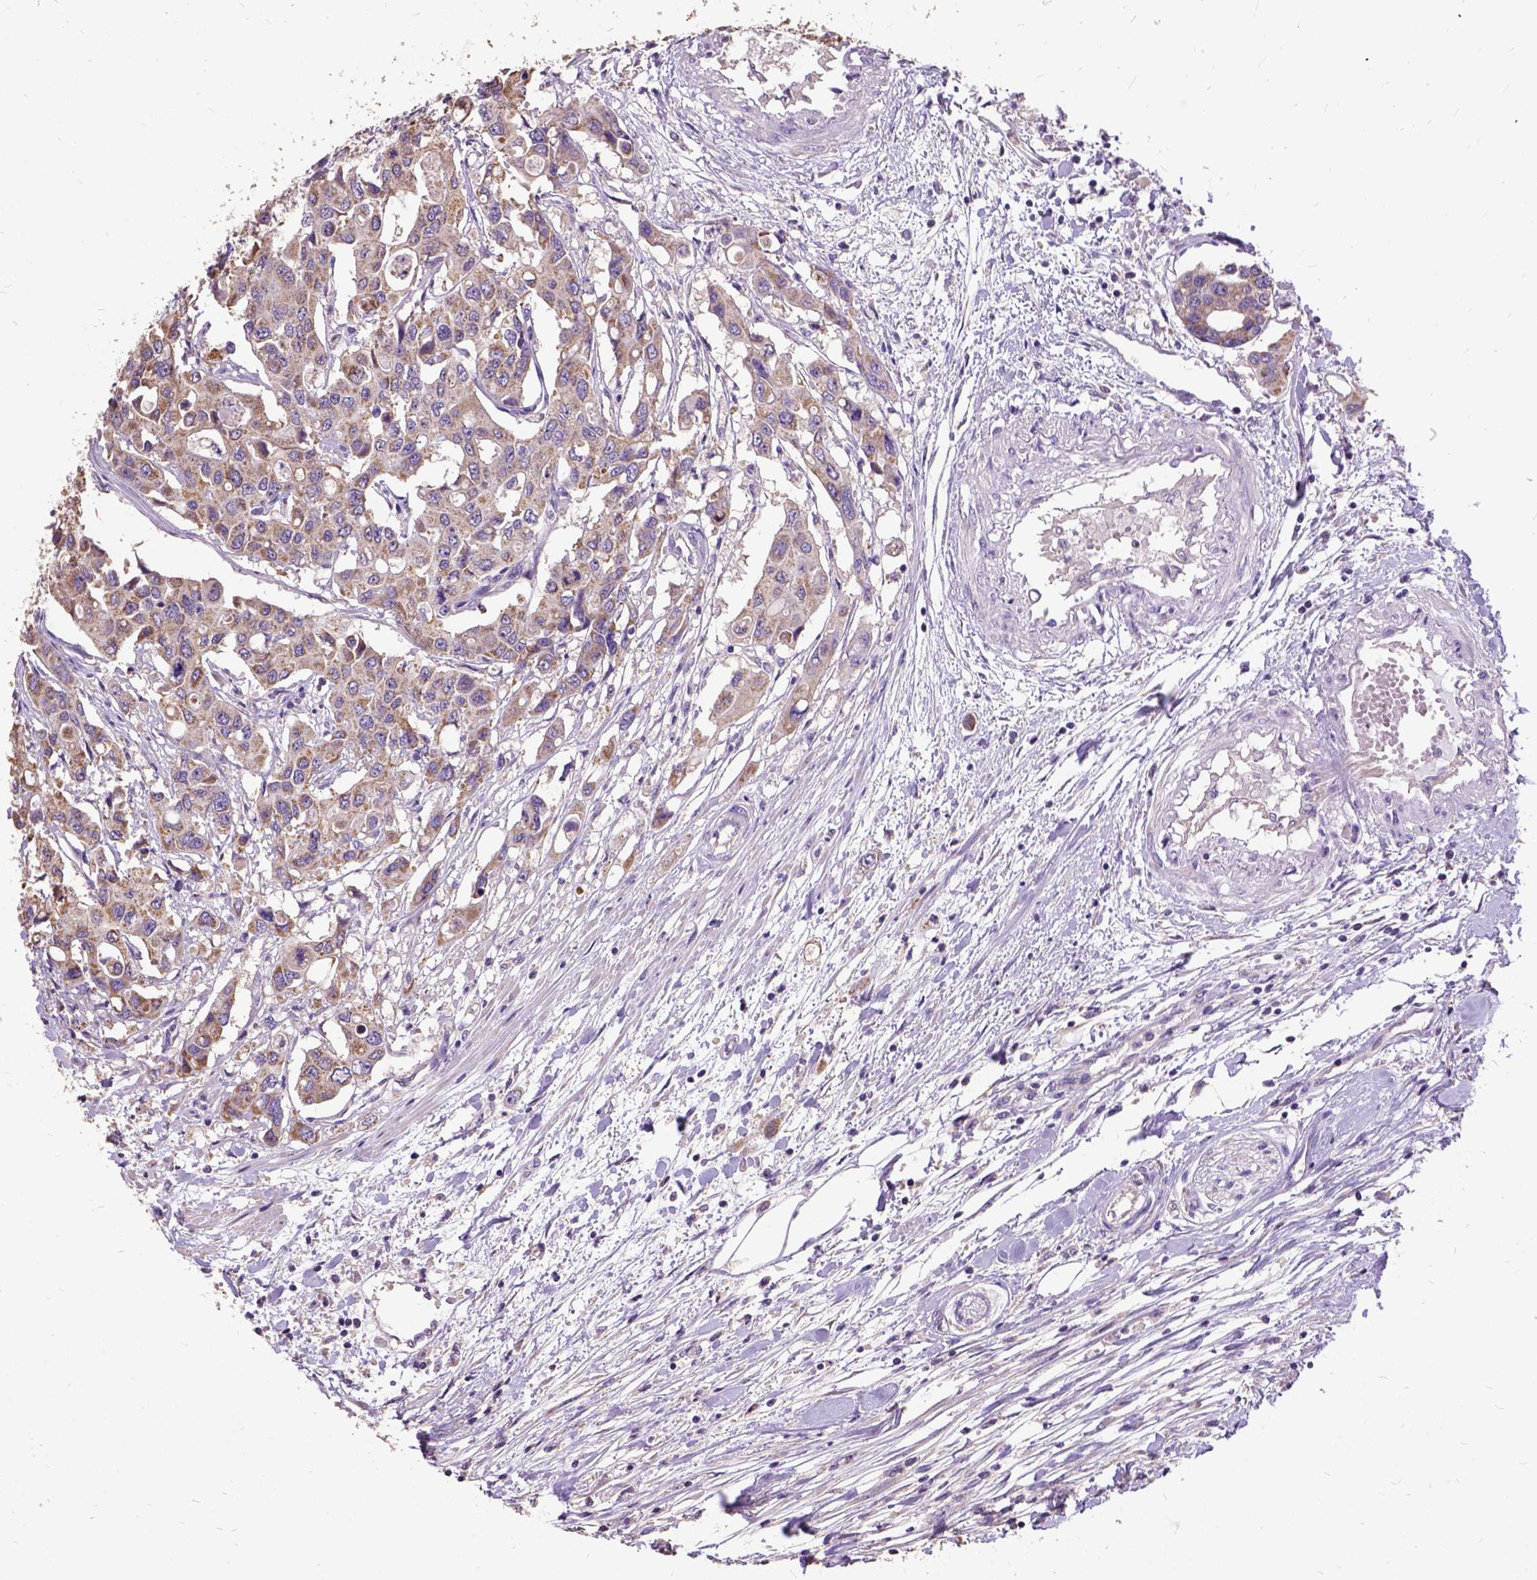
{"staining": {"intensity": "moderate", "quantity": ">75%", "location": "cytoplasmic/membranous"}, "tissue": "colorectal cancer", "cell_type": "Tumor cells", "image_type": "cancer", "snomed": [{"axis": "morphology", "description": "Adenocarcinoma, NOS"}, {"axis": "topography", "description": "Colon"}], "caption": "A photomicrograph of human colorectal adenocarcinoma stained for a protein displays moderate cytoplasmic/membranous brown staining in tumor cells.", "gene": "DQX1", "patient": {"sex": "male", "age": 77}}